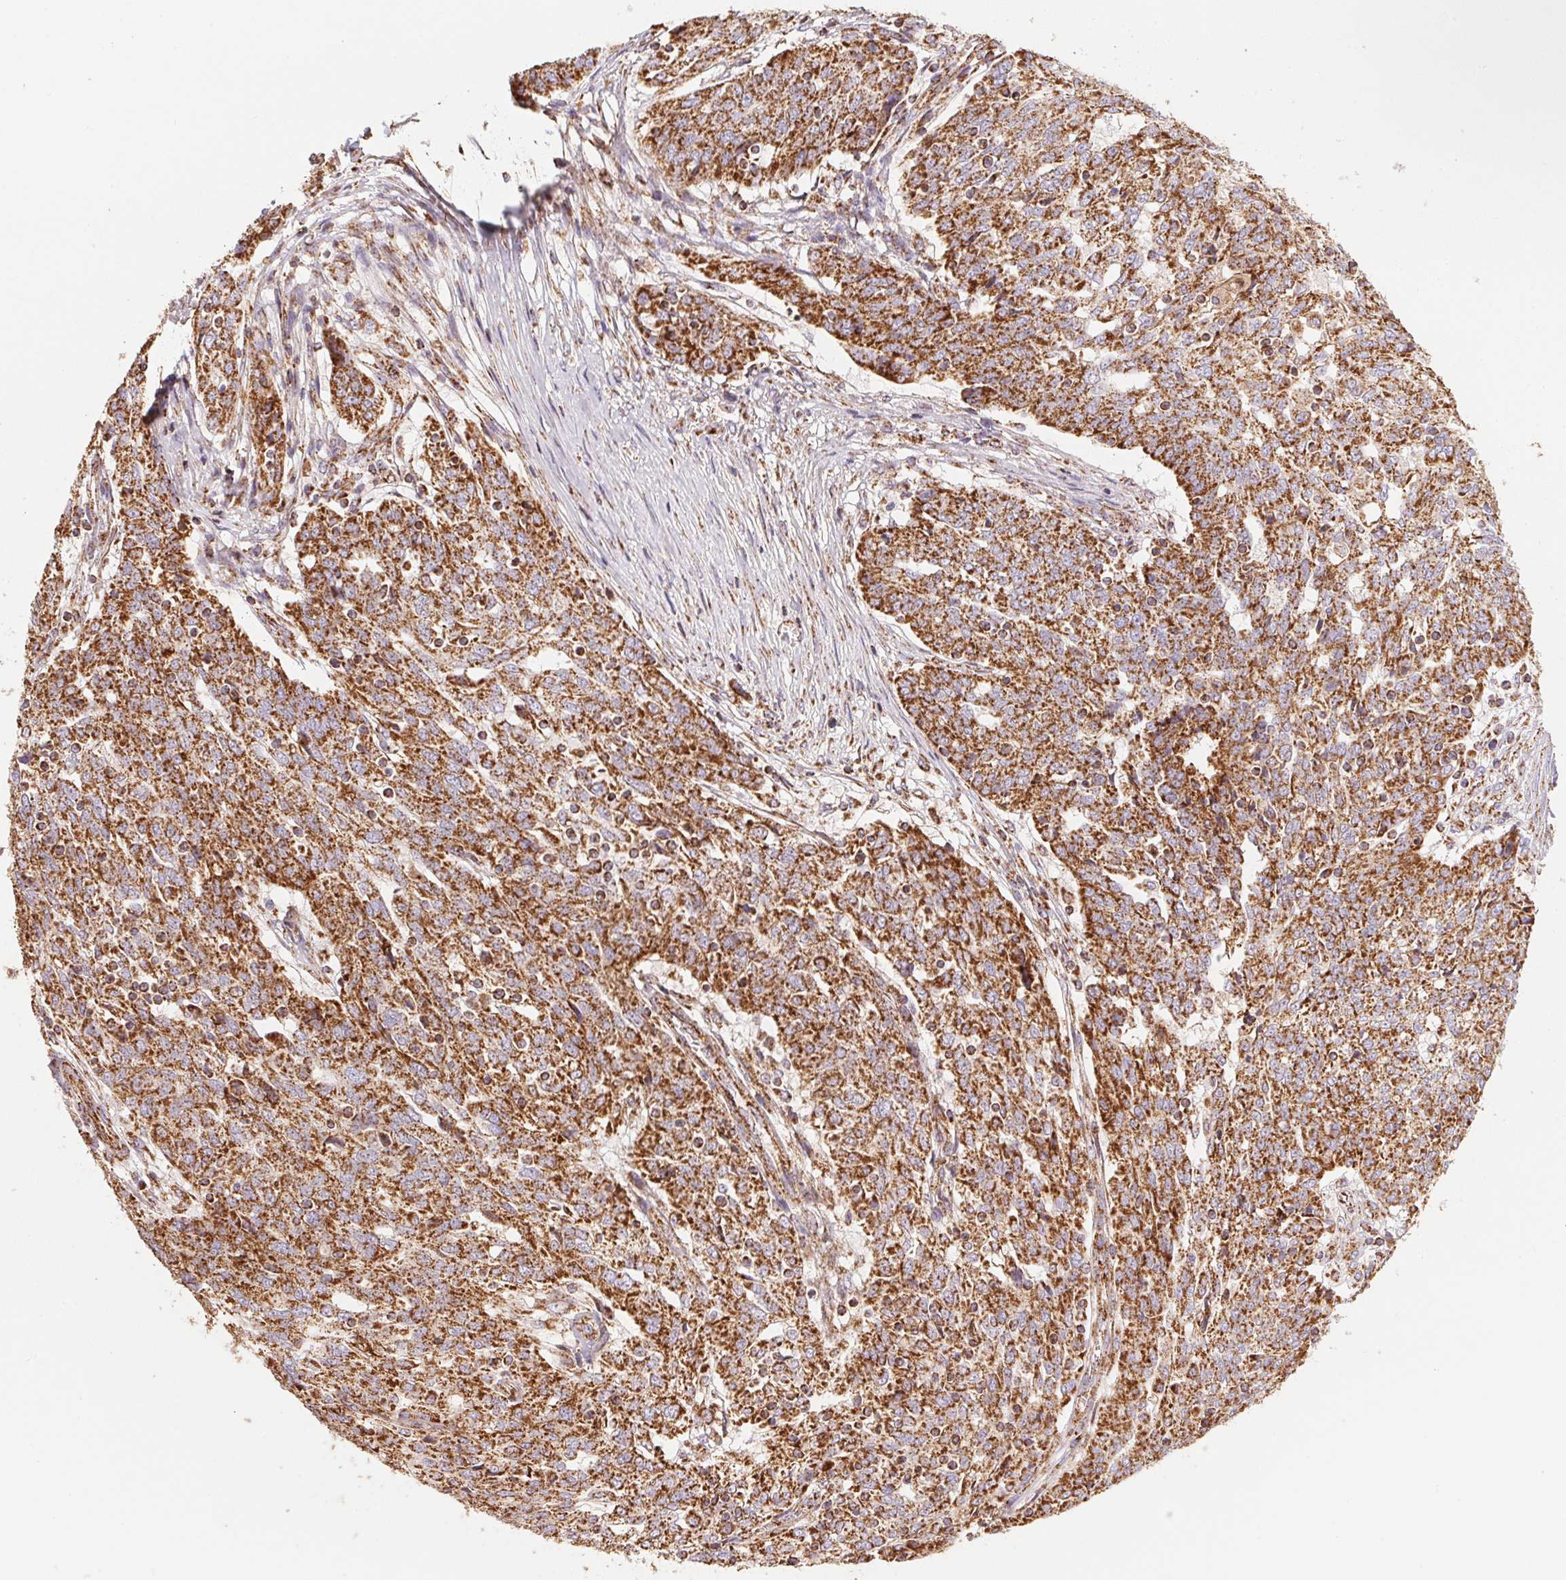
{"staining": {"intensity": "strong", "quantity": ">75%", "location": "cytoplasmic/membranous"}, "tissue": "ovarian cancer", "cell_type": "Tumor cells", "image_type": "cancer", "snomed": [{"axis": "morphology", "description": "Cystadenocarcinoma, serous, NOS"}, {"axis": "topography", "description": "Ovary"}], "caption": "The image exhibits staining of serous cystadenocarcinoma (ovarian), revealing strong cytoplasmic/membranous protein expression (brown color) within tumor cells.", "gene": "NDUFS2", "patient": {"sex": "female", "age": 67}}